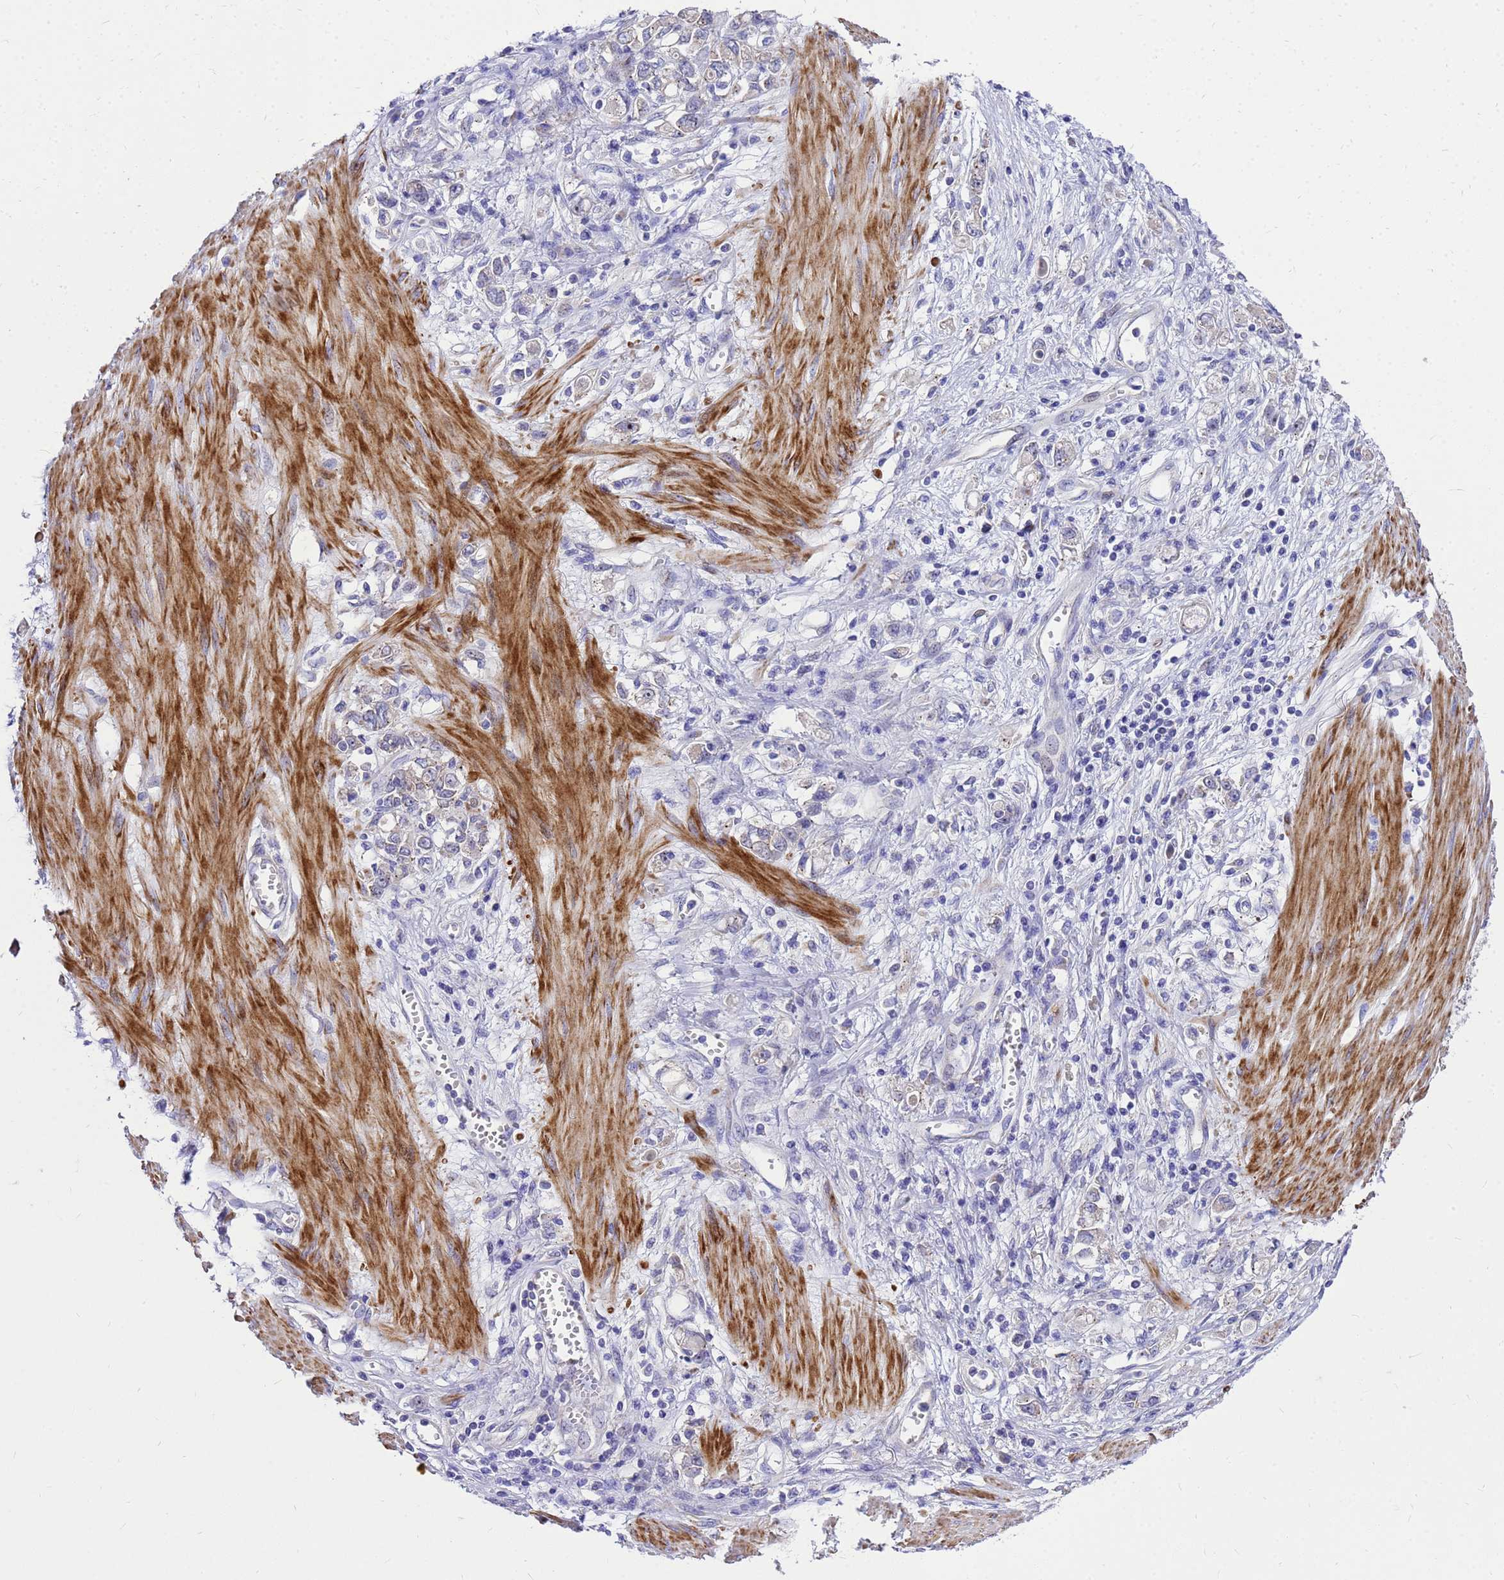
{"staining": {"intensity": "negative", "quantity": "none", "location": "none"}, "tissue": "stomach cancer", "cell_type": "Tumor cells", "image_type": "cancer", "snomed": [{"axis": "morphology", "description": "Adenocarcinoma, NOS"}, {"axis": "topography", "description": "Stomach"}], "caption": "Immunohistochemical staining of human adenocarcinoma (stomach) displays no significant staining in tumor cells. (Stains: DAB immunohistochemistry (IHC) with hematoxylin counter stain, Microscopy: brightfield microscopy at high magnification).", "gene": "POP7", "patient": {"sex": "female", "age": 76}}